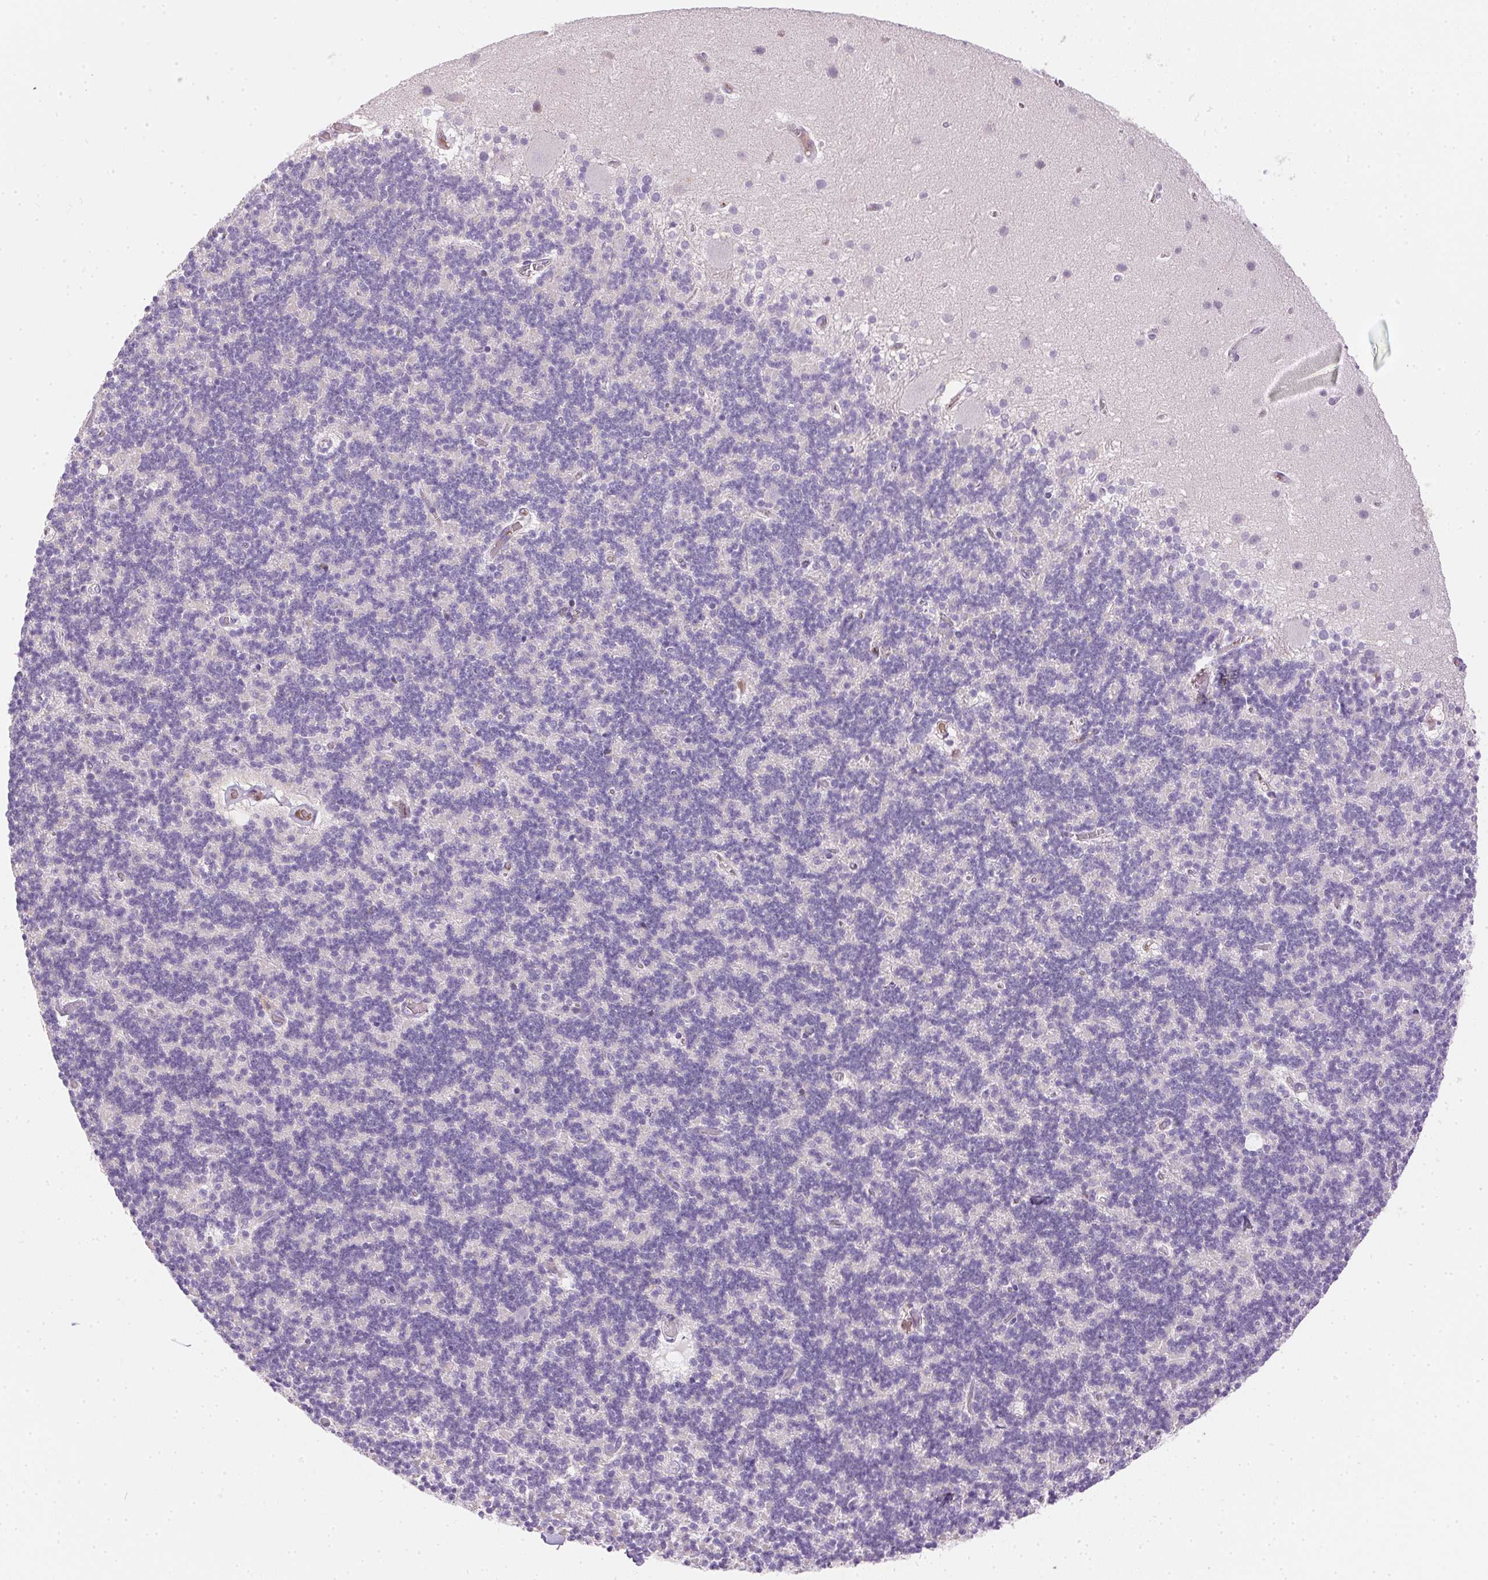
{"staining": {"intensity": "negative", "quantity": "none", "location": "none"}, "tissue": "cerebellum", "cell_type": "Cells in granular layer", "image_type": "normal", "snomed": [{"axis": "morphology", "description": "Normal tissue, NOS"}, {"axis": "topography", "description": "Cerebellum"}], "caption": "Human cerebellum stained for a protein using immunohistochemistry shows no positivity in cells in granular layer.", "gene": "ORM1", "patient": {"sex": "male", "age": 70}}